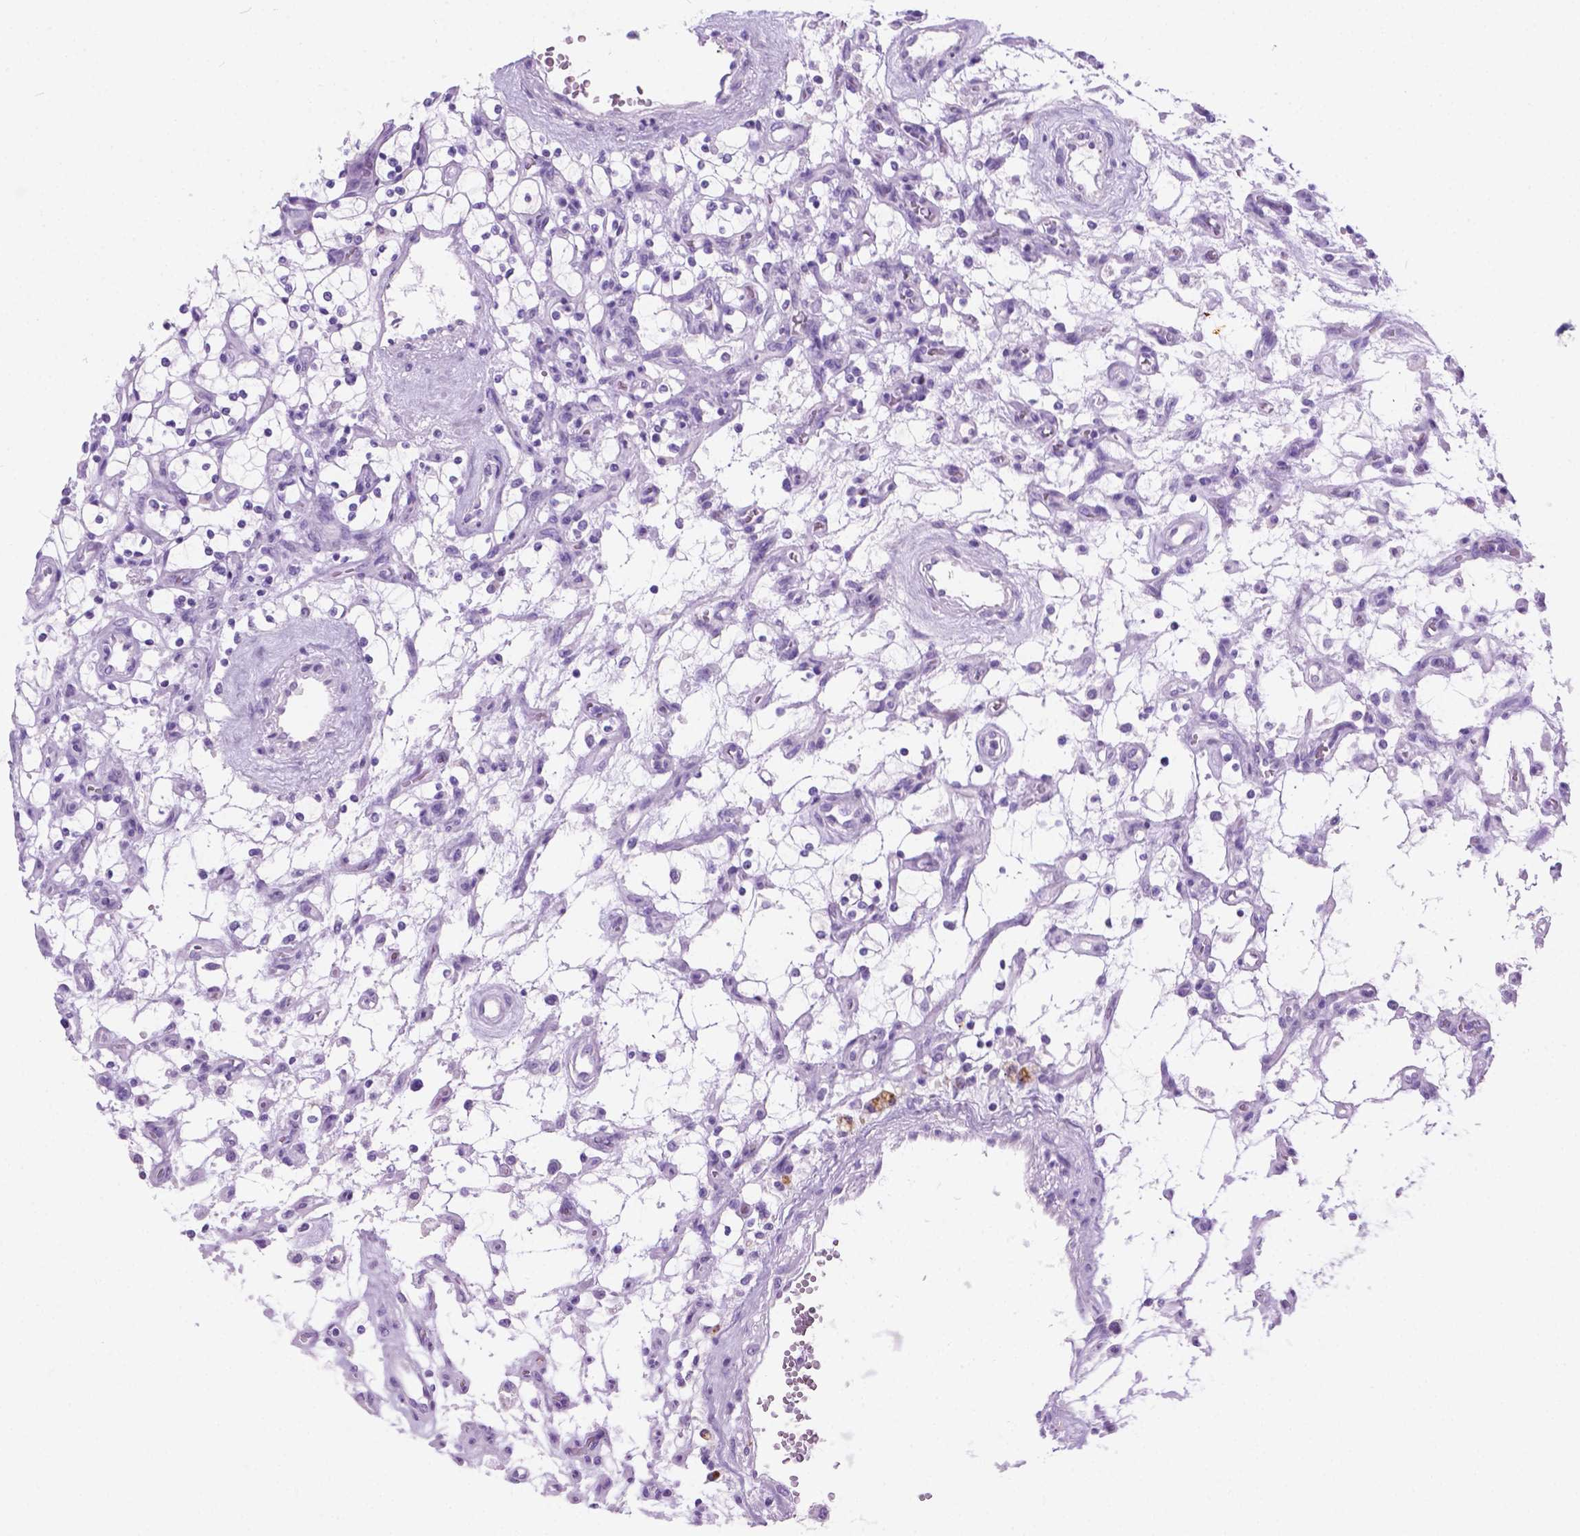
{"staining": {"intensity": "negative", "quantity": "none", "location": "none"}, "tissue": "renal cancer", "cell_type": "Tumor cells", "image_type": "cancer", "snomed": [{"axis": "morphology", "description": "Adenocarcinoma, NOS"}, {"axis": "topography", "description": "Kidney"}], "caption": "Protein analysis of renal cancer (adenocarcinoma) shows no significant staining in tumor cells. (DAB (3,3'-diaminobenzidine) immunohistochemistry (IHC) with hematoxylin counter stain).", "gene": "ARMS2", "patient": {"sex": "female", "age": 69}}